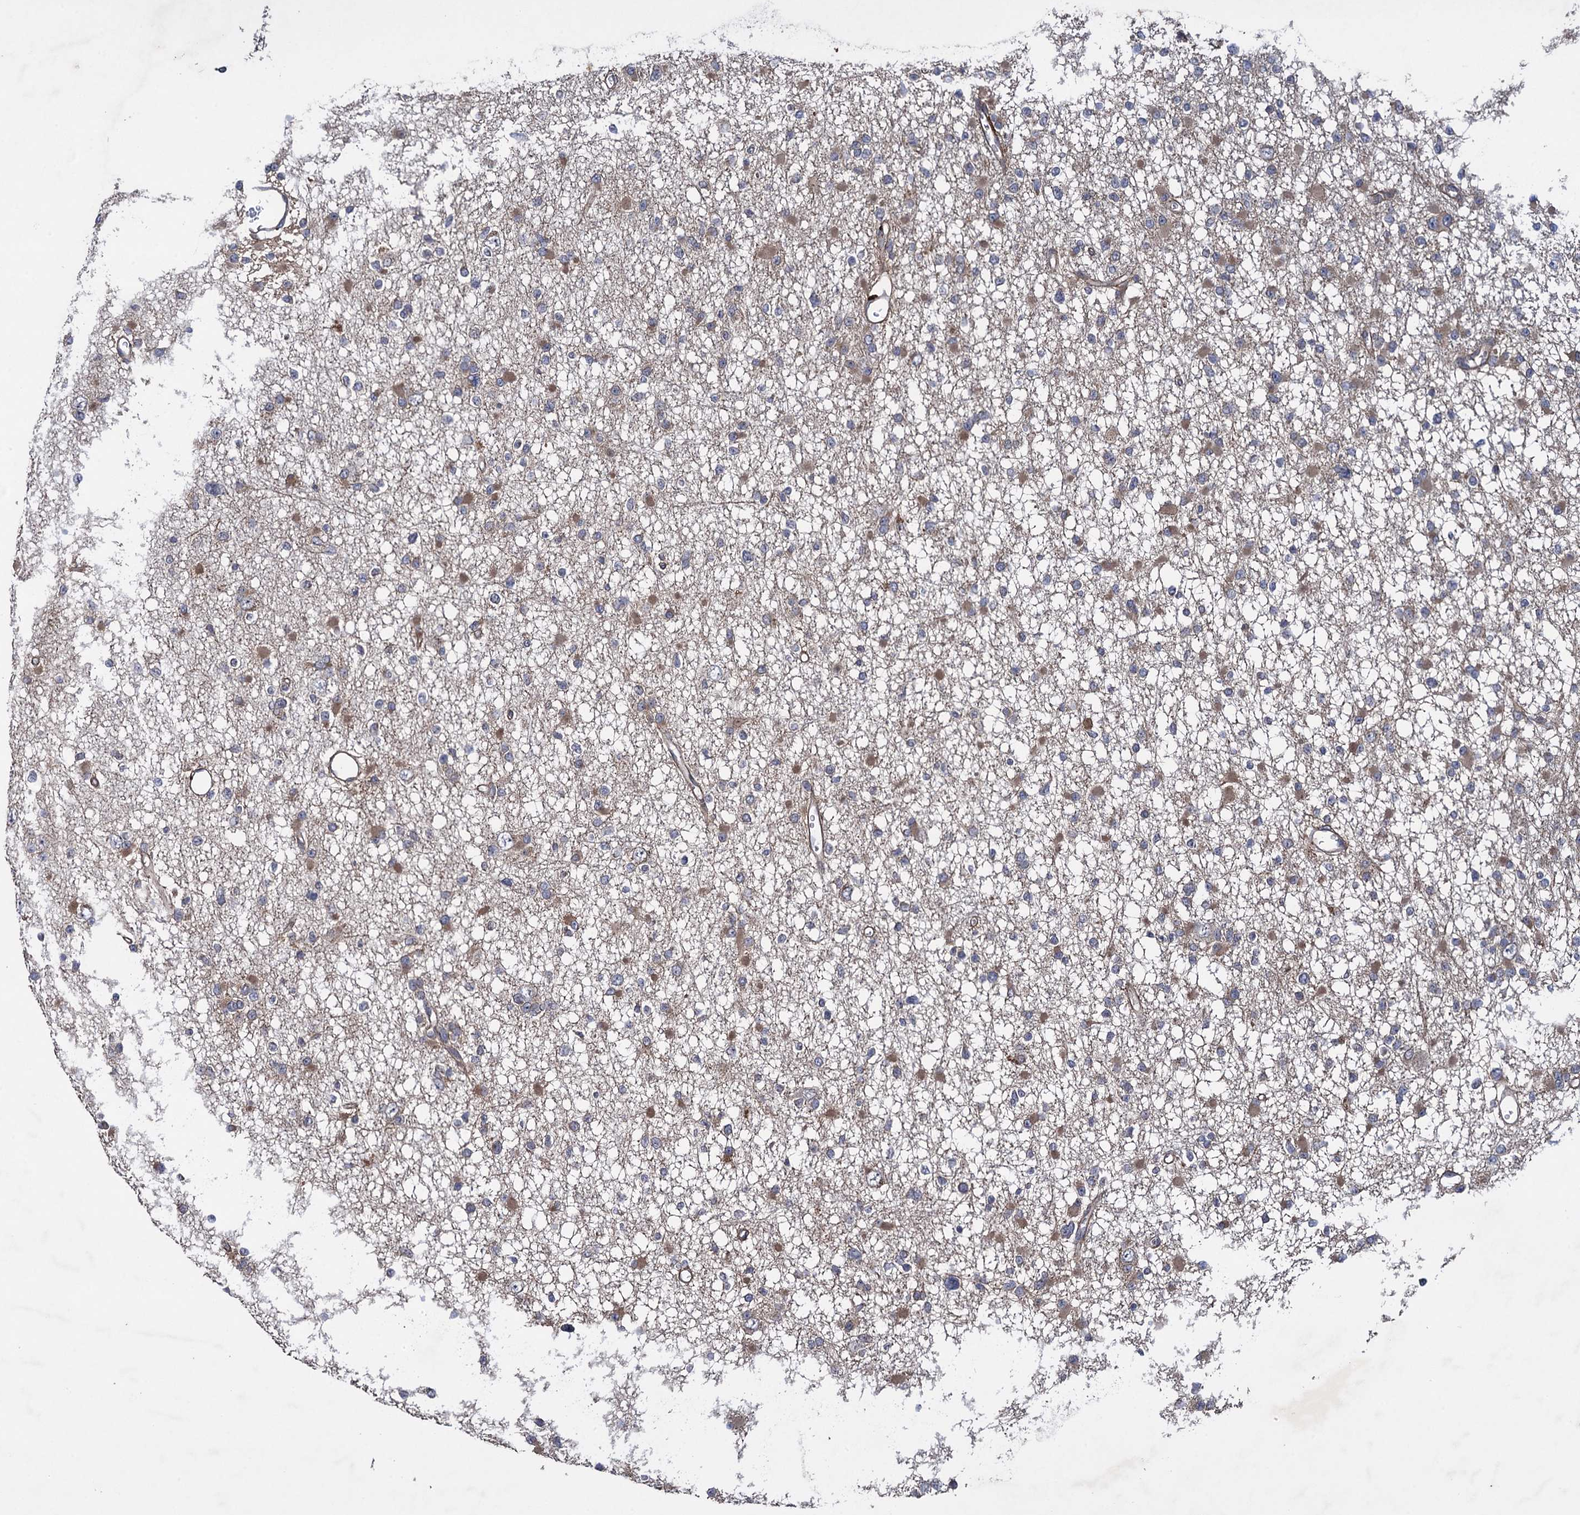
{"staining": {"intensity": "moderate", "quantity": "<25%", "location": "cytoplasmic/membranous"}, "tissue": "glioma", "cell_type": "Tumor cells", "image_type": "cancer", "snomed": [{"axis": "morphology", "description": "Glioma, malignant, Low grade"}, {"axis": "topography", "description": "Brain"}], "caption": "Immunohistochemical staining of glioma displays low levels of moderate cytoplasmic/membranous protein positivity in about <25% of tumor cells.", "gene": "HAUS1", "patient": {"sex": "female", "age": 22}}